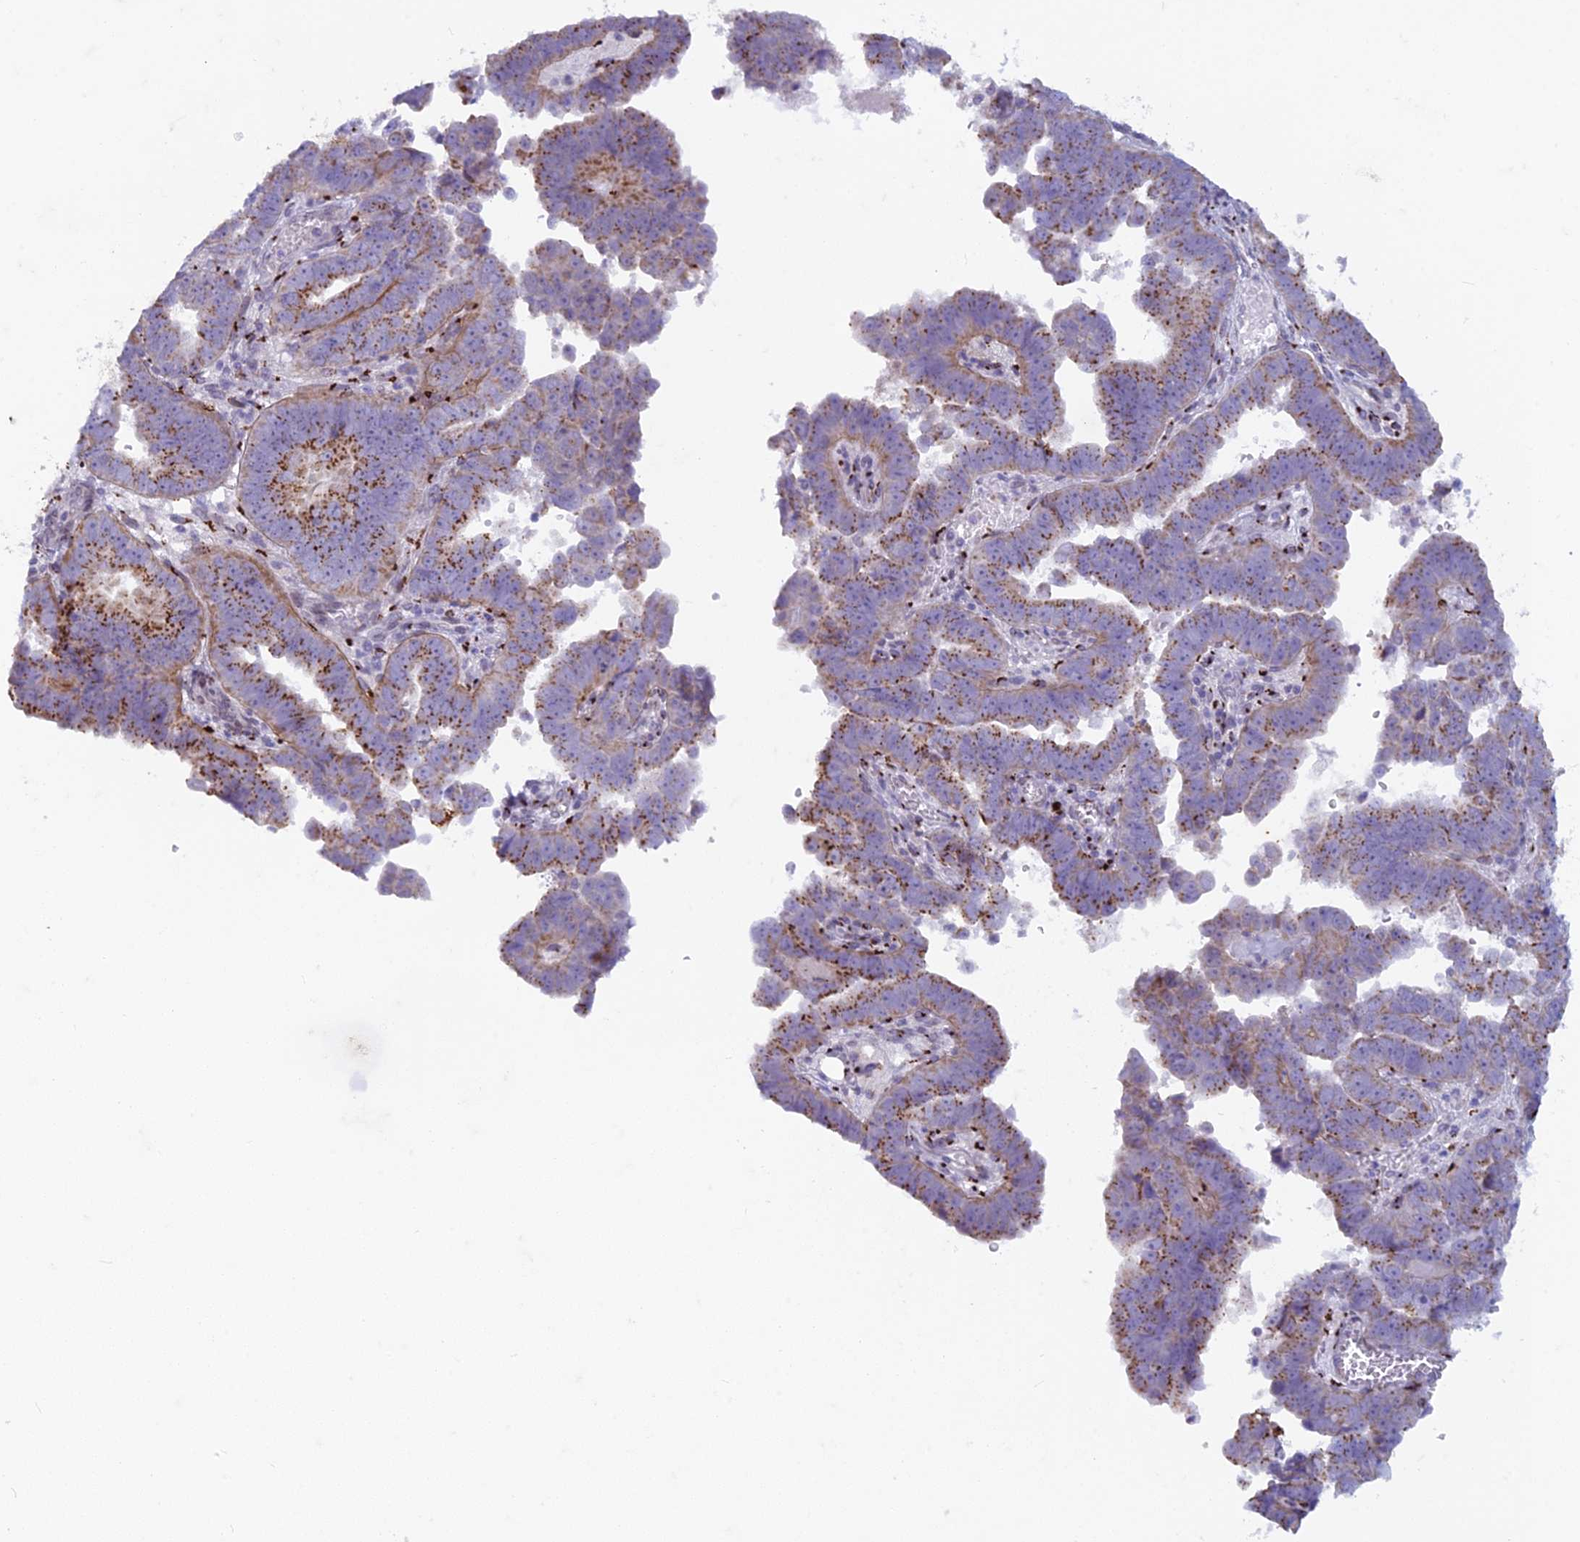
{"staining": {"intensity": "moderate", "quantity": ">75%", "location": "cytoplasmic/membranous"}, "tissue": "endometrial cancer", "cell_type": "Tumor cells", "image_type": "cancer", "snomed": [{"axis": "morphology", "description": "Adenocarcinoma, NOS"}, {"axis": "topography", "description": "Endometrium"}], "caption": "An image showing moderate cytoplasmic/membranous positivity in about >75% of tumor cells in endometrial cancer, as visualized by brown immunohistochemical staining.", "gene": "FAM3C", "patient": {"sex": "female", "age": 75}}